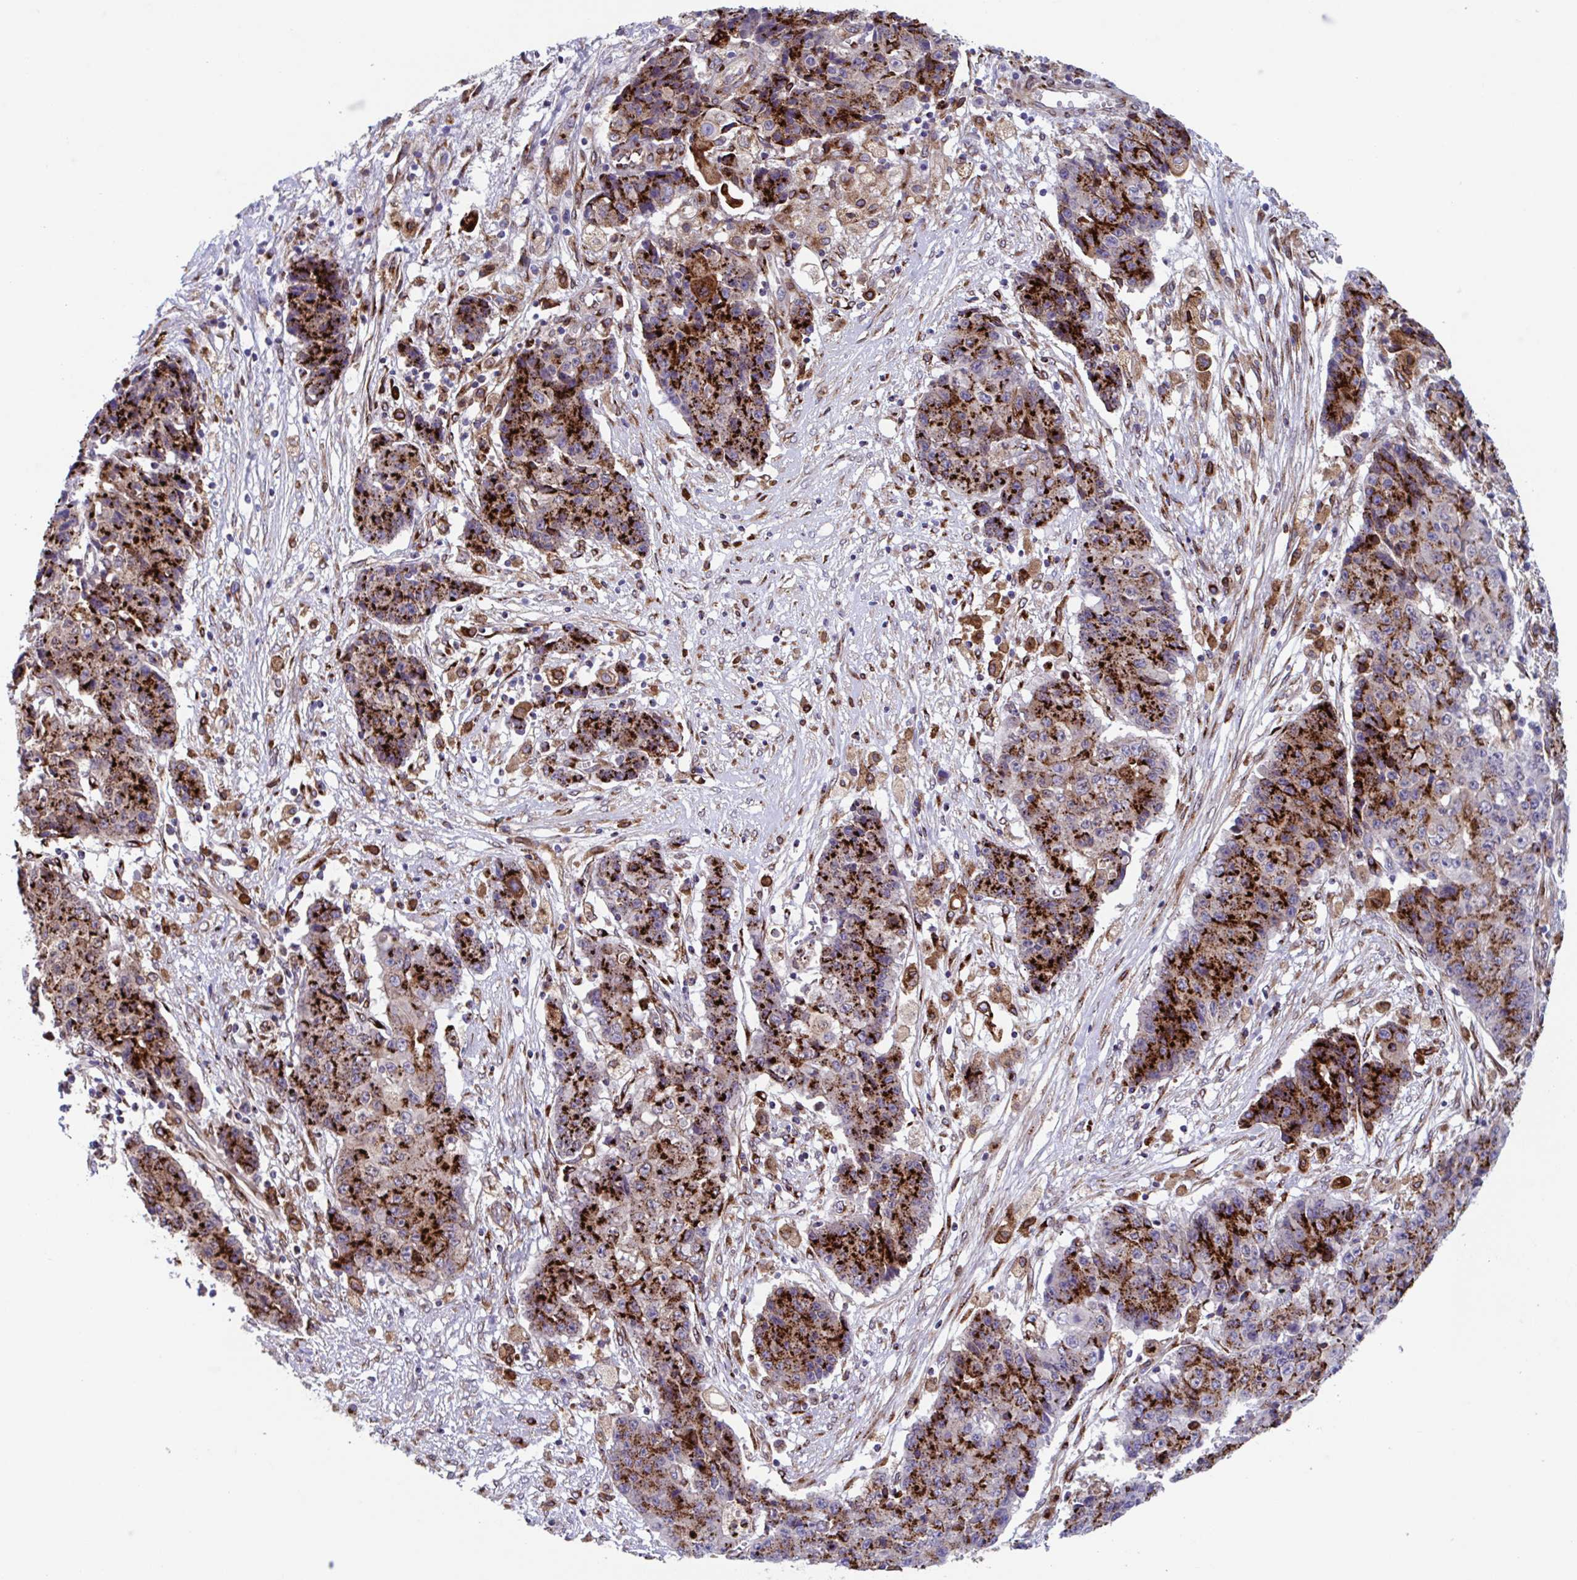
{"staining": {"intensity": "strong", "quantity": ">75%", "location": "cytoplasmic/membranous"}, "tissue": "ovarian cancer", "cell_type": "Tumor cells", "image_type": "cancer", "snomed": [{"axis": "morphology", "description": "Carcinoma, endometroid"}, {"axis": "topography", "description": "Ovary"}], "caption": "A brown stain shows strong cytoplasmic/membranous expression of a protein in human ovarian cancer tumor cells.", "gene": "RFK", "patient": {"sex": "female", "age": 42}}